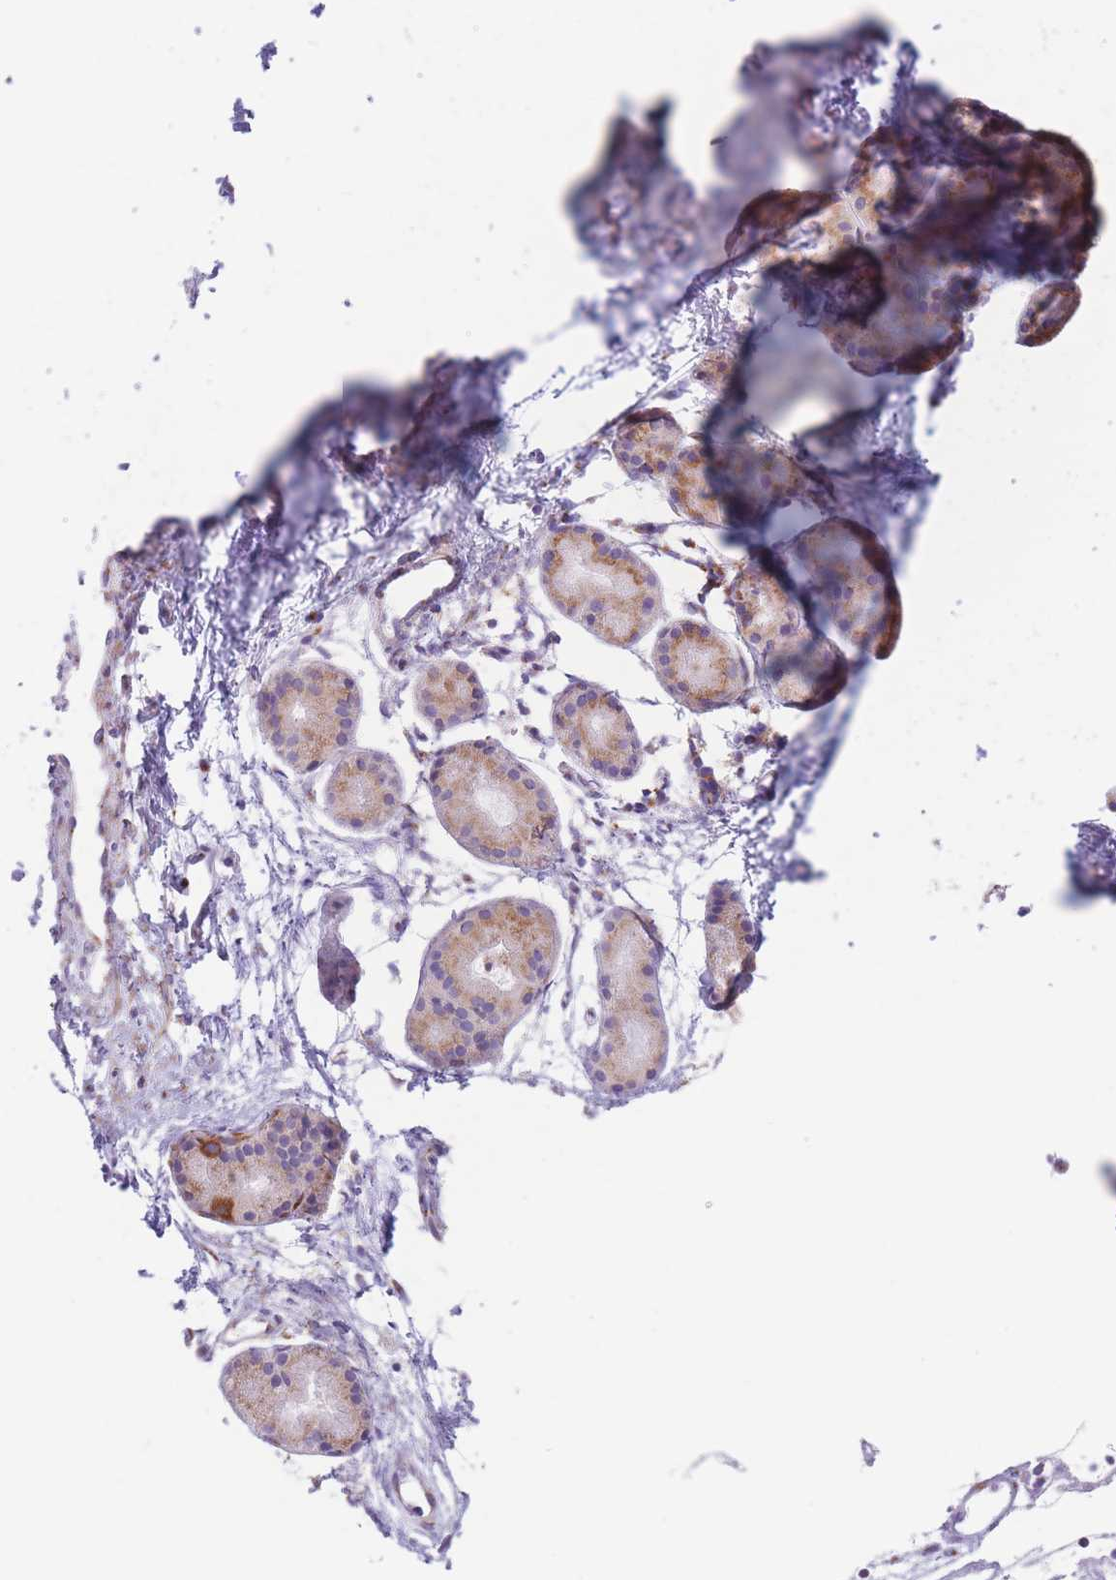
{"staining": {"intensity": "moderate", "quantity": ">75%", "location": "cytoplasmic/membranous"}, "tissue": "nasopharynx", "cell_type": "Respiratory epithelial cells", "image_type": "normal", "snomed": [{"axis": "morphology", "description": "Normal tissue, NOS"}, {"axis": "topography", "description": "Nasopharynx"}], "caption": "Nasopharynx stained with IHC displays moderate cytoplasmic/membranous staining in approximately >75% of respiratory epithelial cells.", "gene": "MPND", "patient": {"sex": "male", "age": 82}}